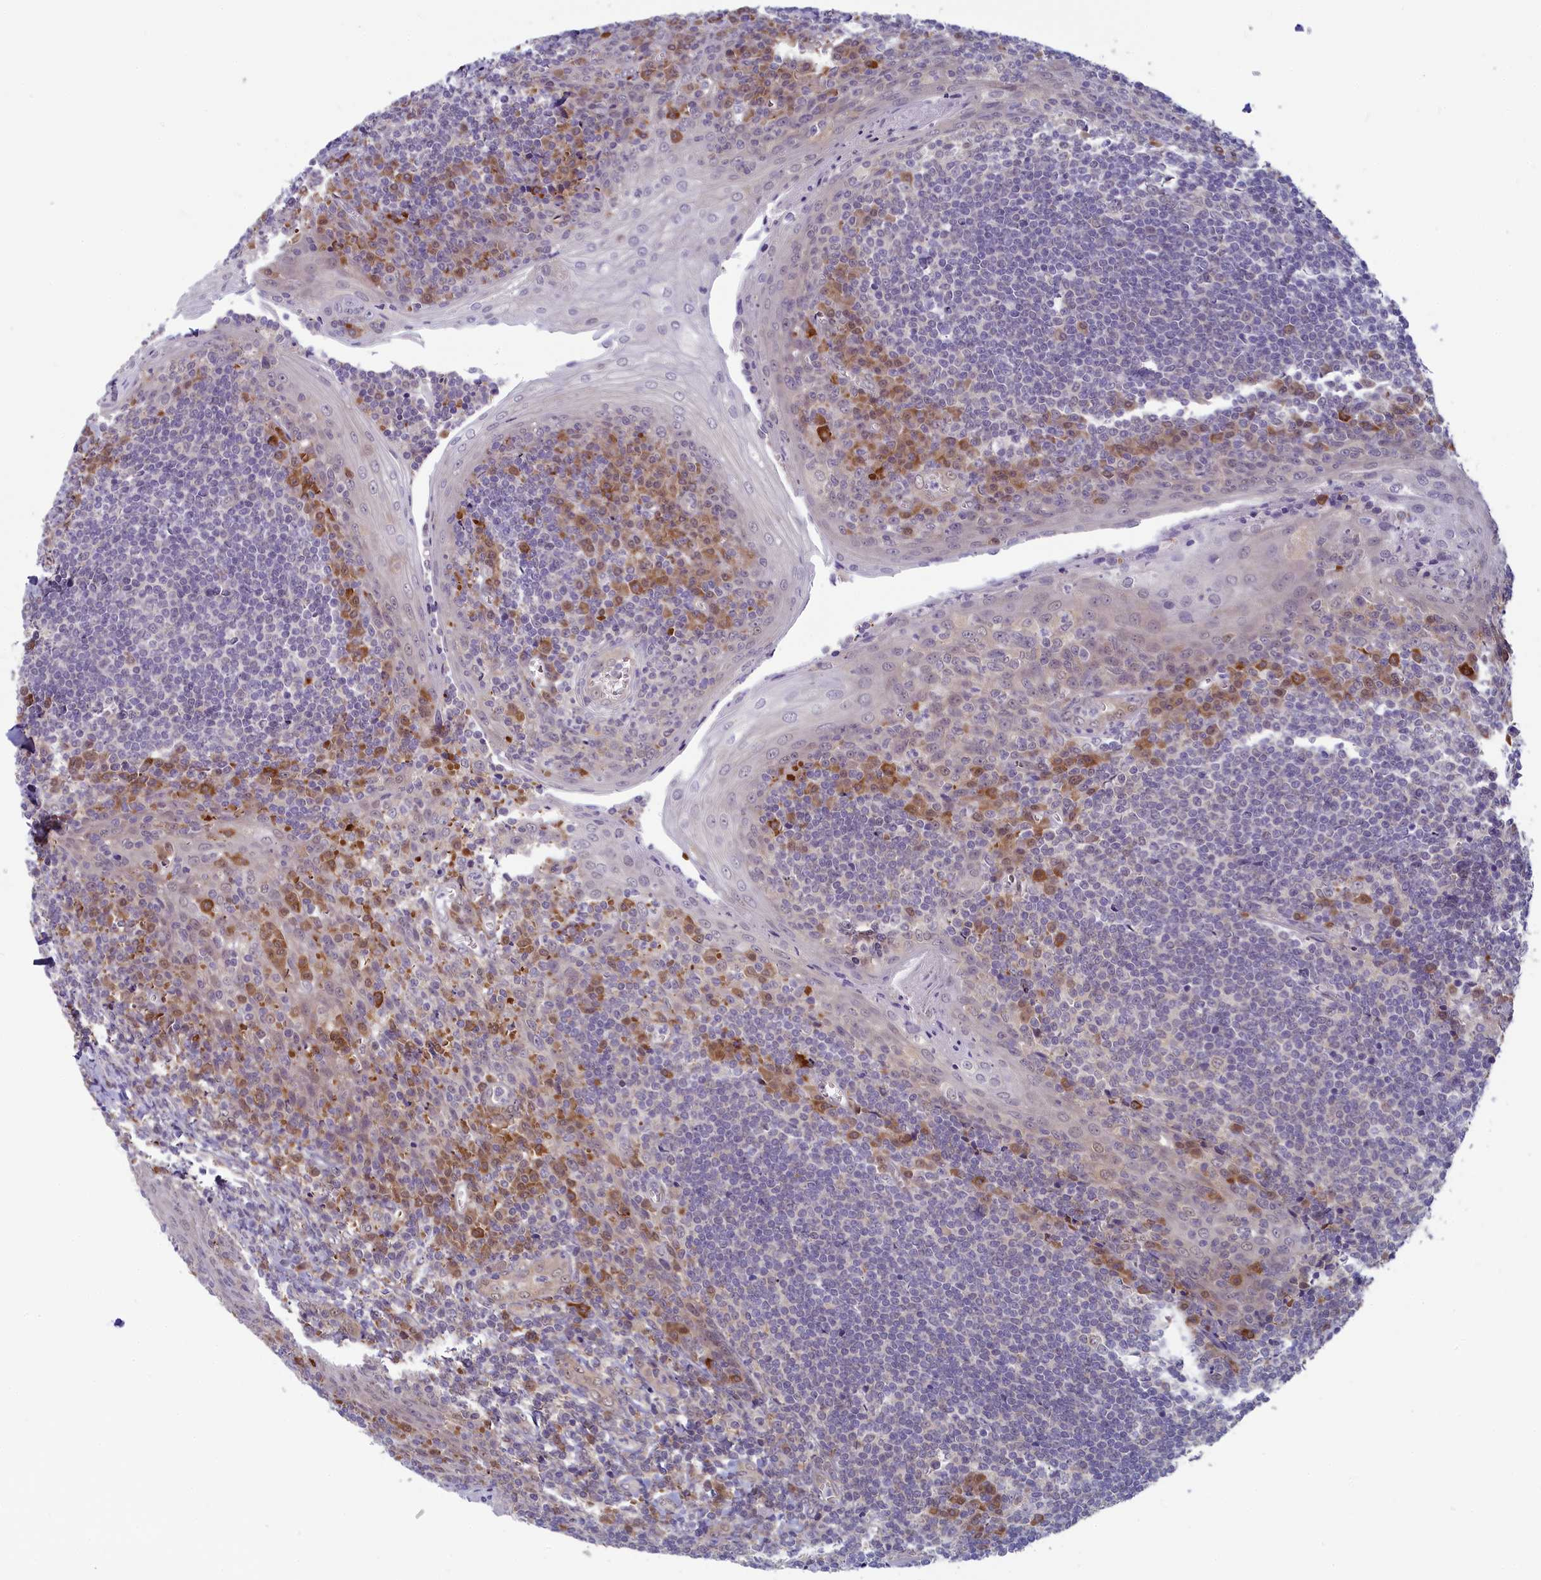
{"staining": {"intensity": "moderate", "quantity": "<25%", "location": "cytoplasmic/membranous"}, "tissue": "tonsil", "cell_type": "Germinal center cells", "image_type": "normal", "snomed": [{"axis": "morphology", "description": "Normal tissue, NOS"}, {"axis": "topography", "description": "Tonsil"}], "caption": "Immunohistochemical staining of unremarkable tonsil exhibits low levels of moderate cytoplasmic/membranous positivity in about <25% of germinal center cells.", "gene": "MRI1", "patient": {"sex": "male", "age": 27}}